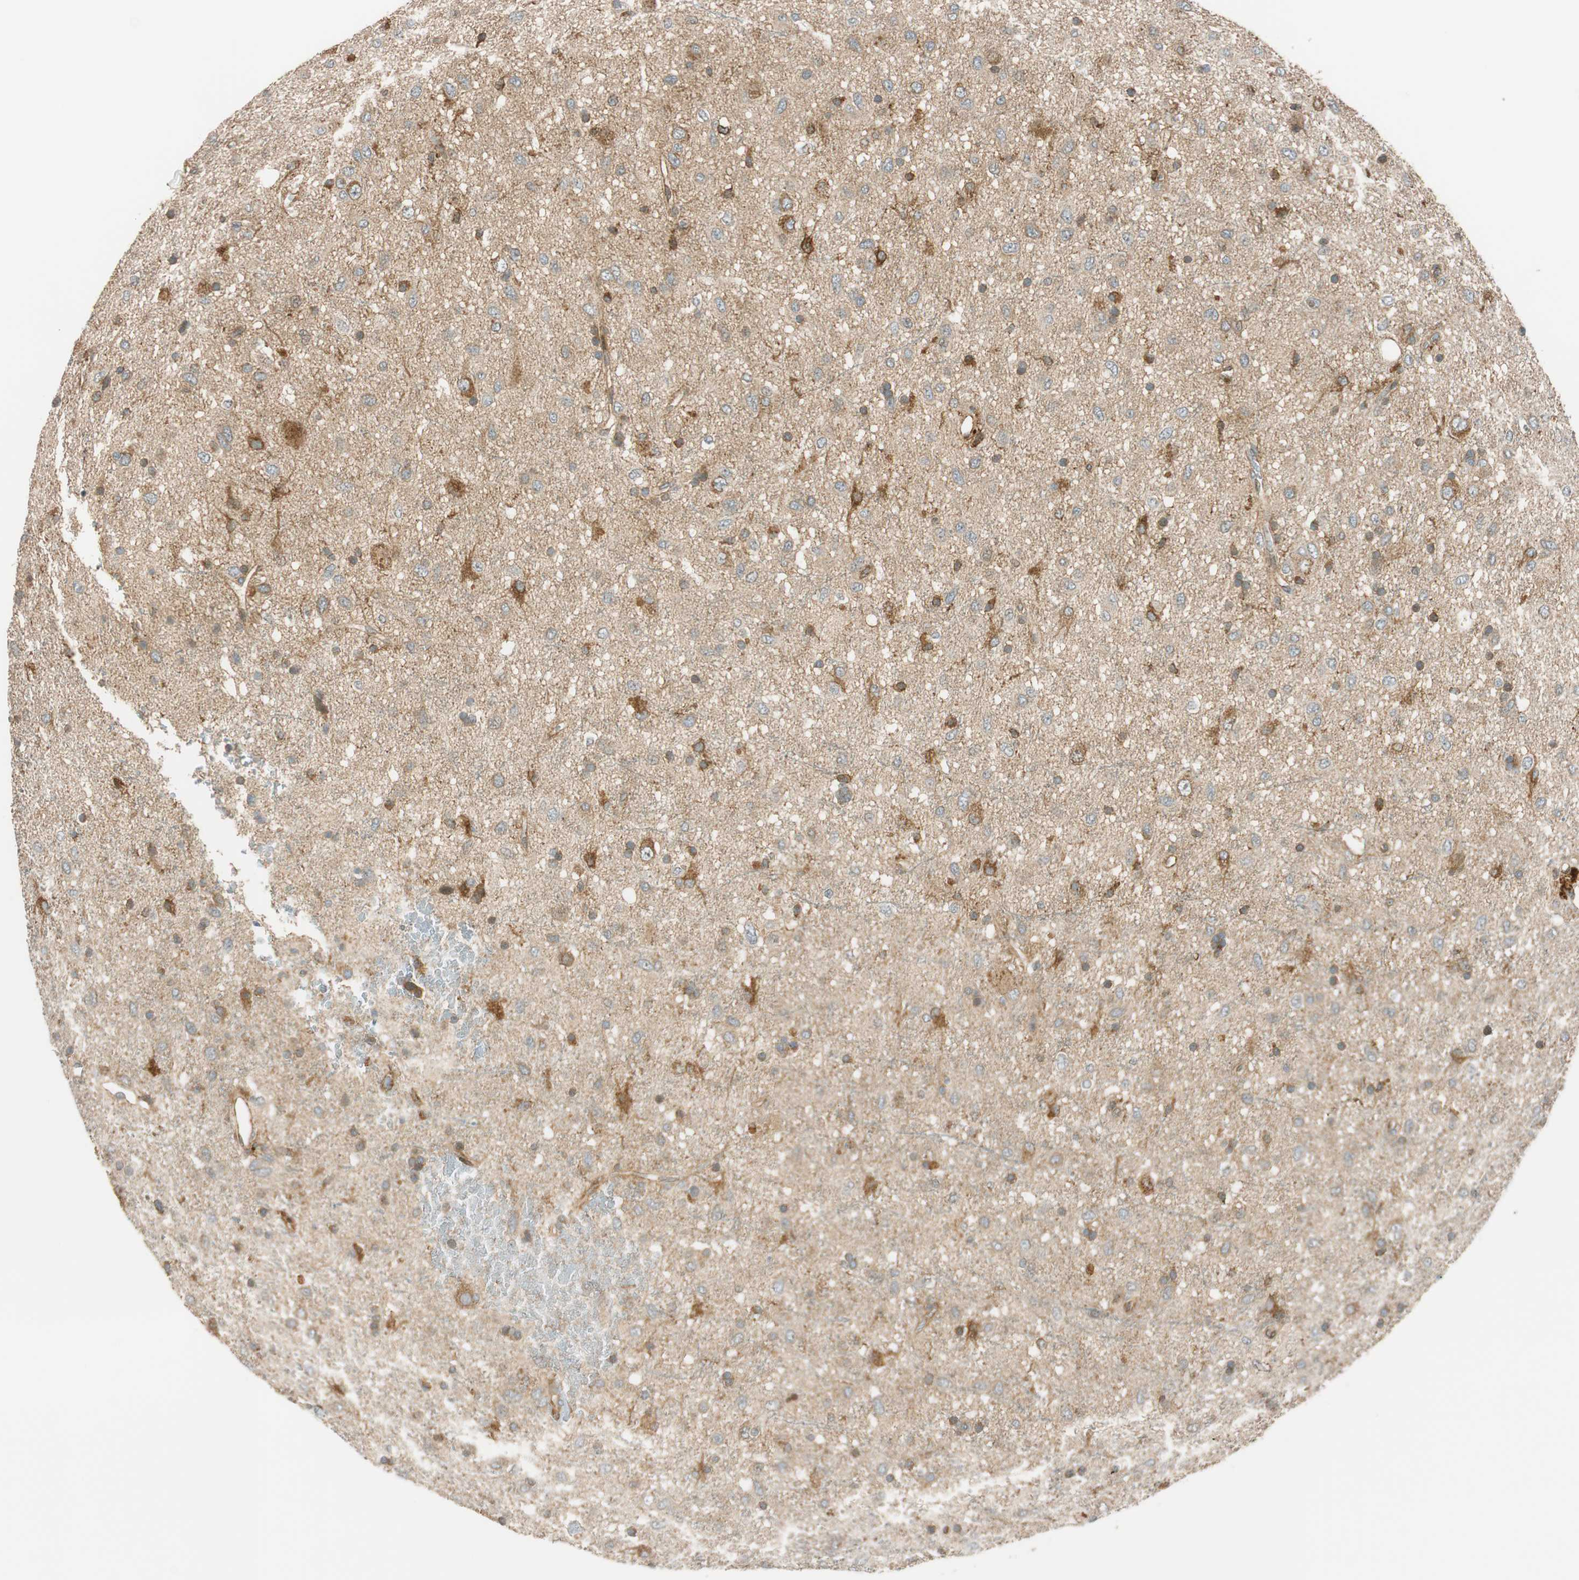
{"staining": {"intensity": "moderate", "quantity": "<25%", "location": "cytoplasmic/membranous"}, "tissue": "glioma", "cell_type": "Tumor cells", "image_type": "cancer", "snomed": [{"axis": "morphology", "description": "Glioma, malignant, Low grade"}, {"axis": "topography", "description": "Brain"}], "caption": "Glioma was stained to show a protein in brown. There is low levels of moderate cytoplasmic/membranous staining in approximately <25% of tumor cells. Immunohistochemistry stains the protein of interest in brown and the nuclei are stained blue.", "gene": "ABI1", "patient": {"sex": "male", "age": 77}}